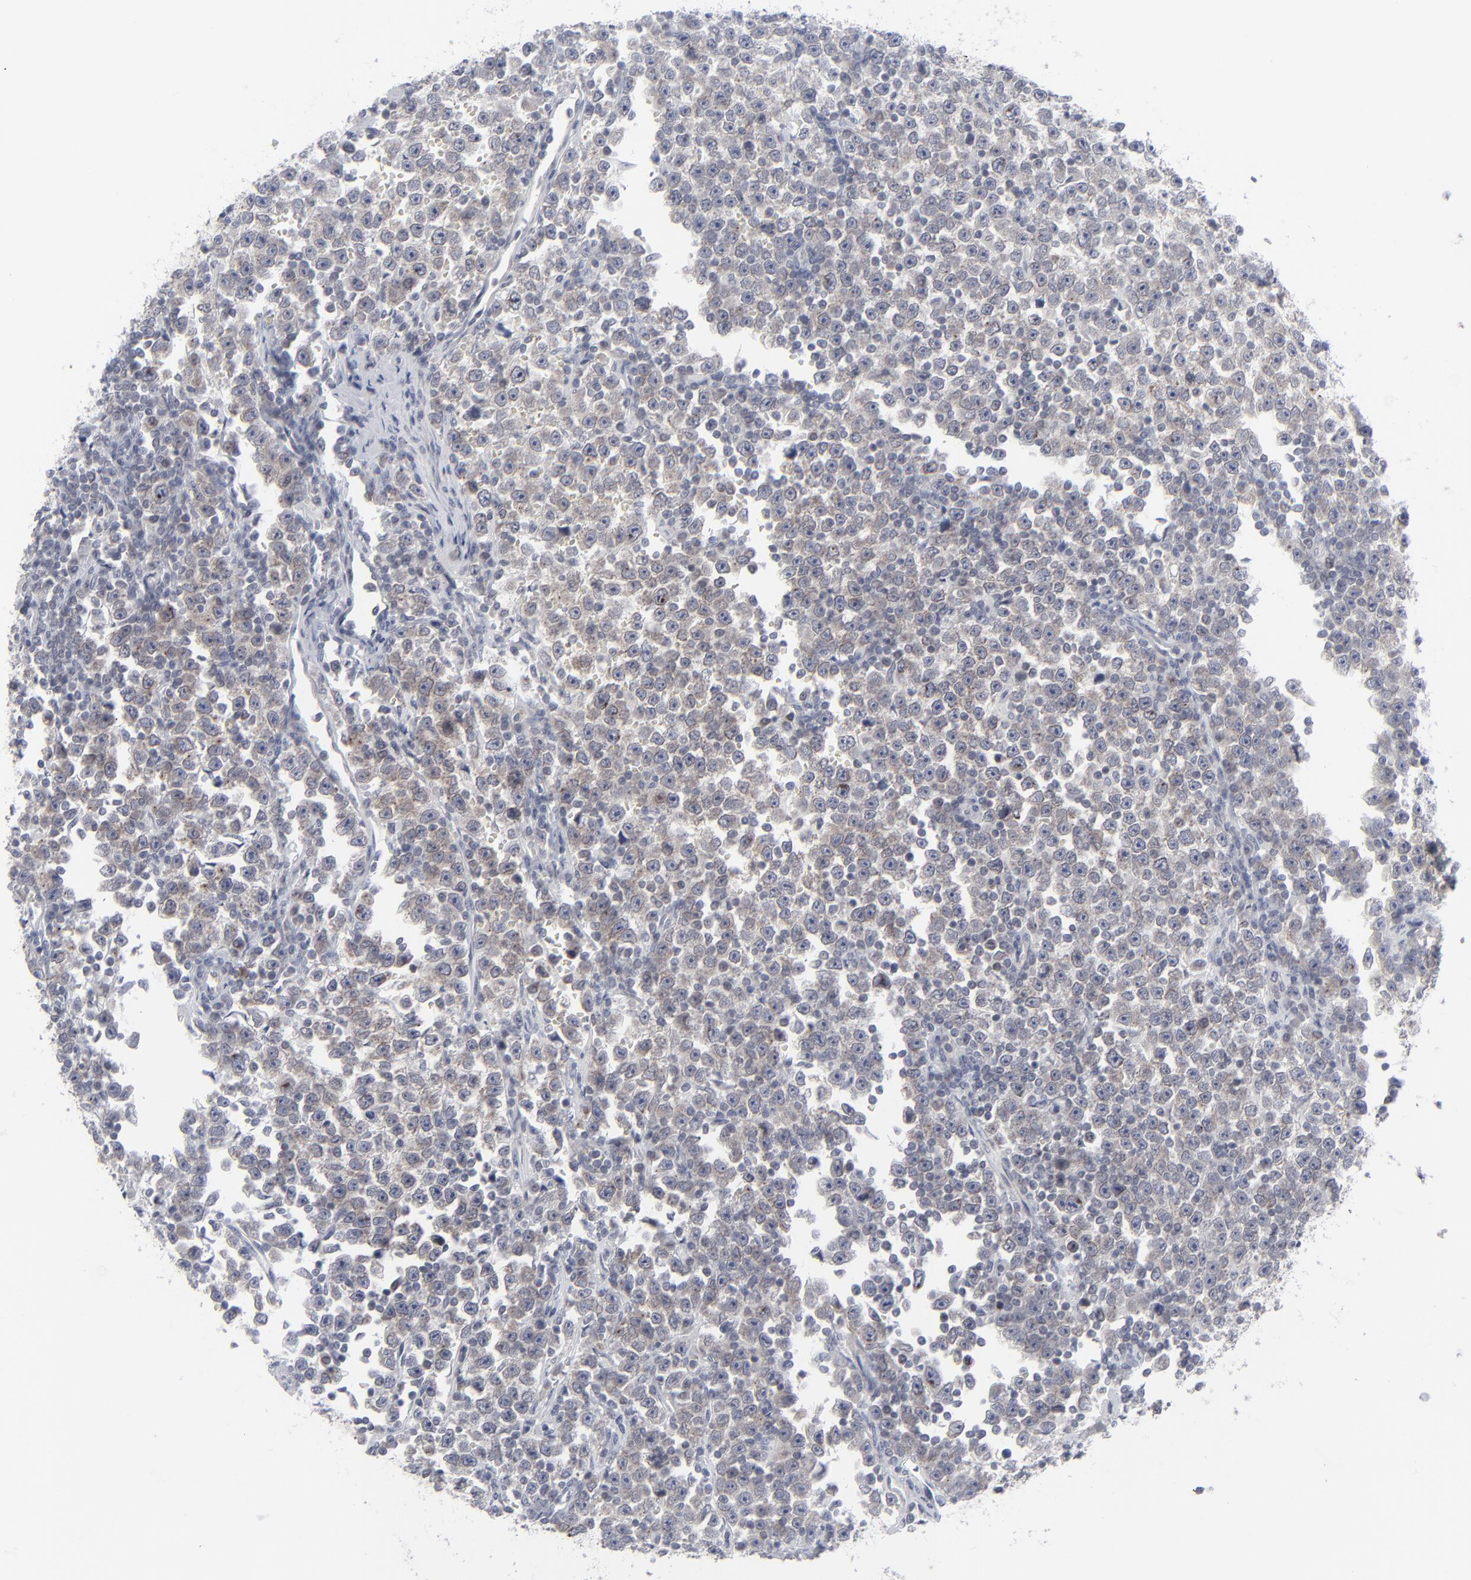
{"staining": {"intensity": "strong", "quantity": "<25%", "location": "cytoplasmic/membranous"}, "tissue": "testis cancer", "cell_type": "Tumor cells", "image_type": "cancer", "snomed": [{"axis": "morphology", "description": "Seminoma, NOS"}, {"axis": "topography", "description": "Testis"}], "caption": "This histopathology image displays testis cancer (seminoma) stained with immunohistochemistry (IHC) to label a protein in brown. The cytoplasmic/membranous of tumor cells show strong positivity for the protein. Nuclei are counter-stained blue.", "gene": "NUP88", "patient": {"sex": "male", "age": 43}}